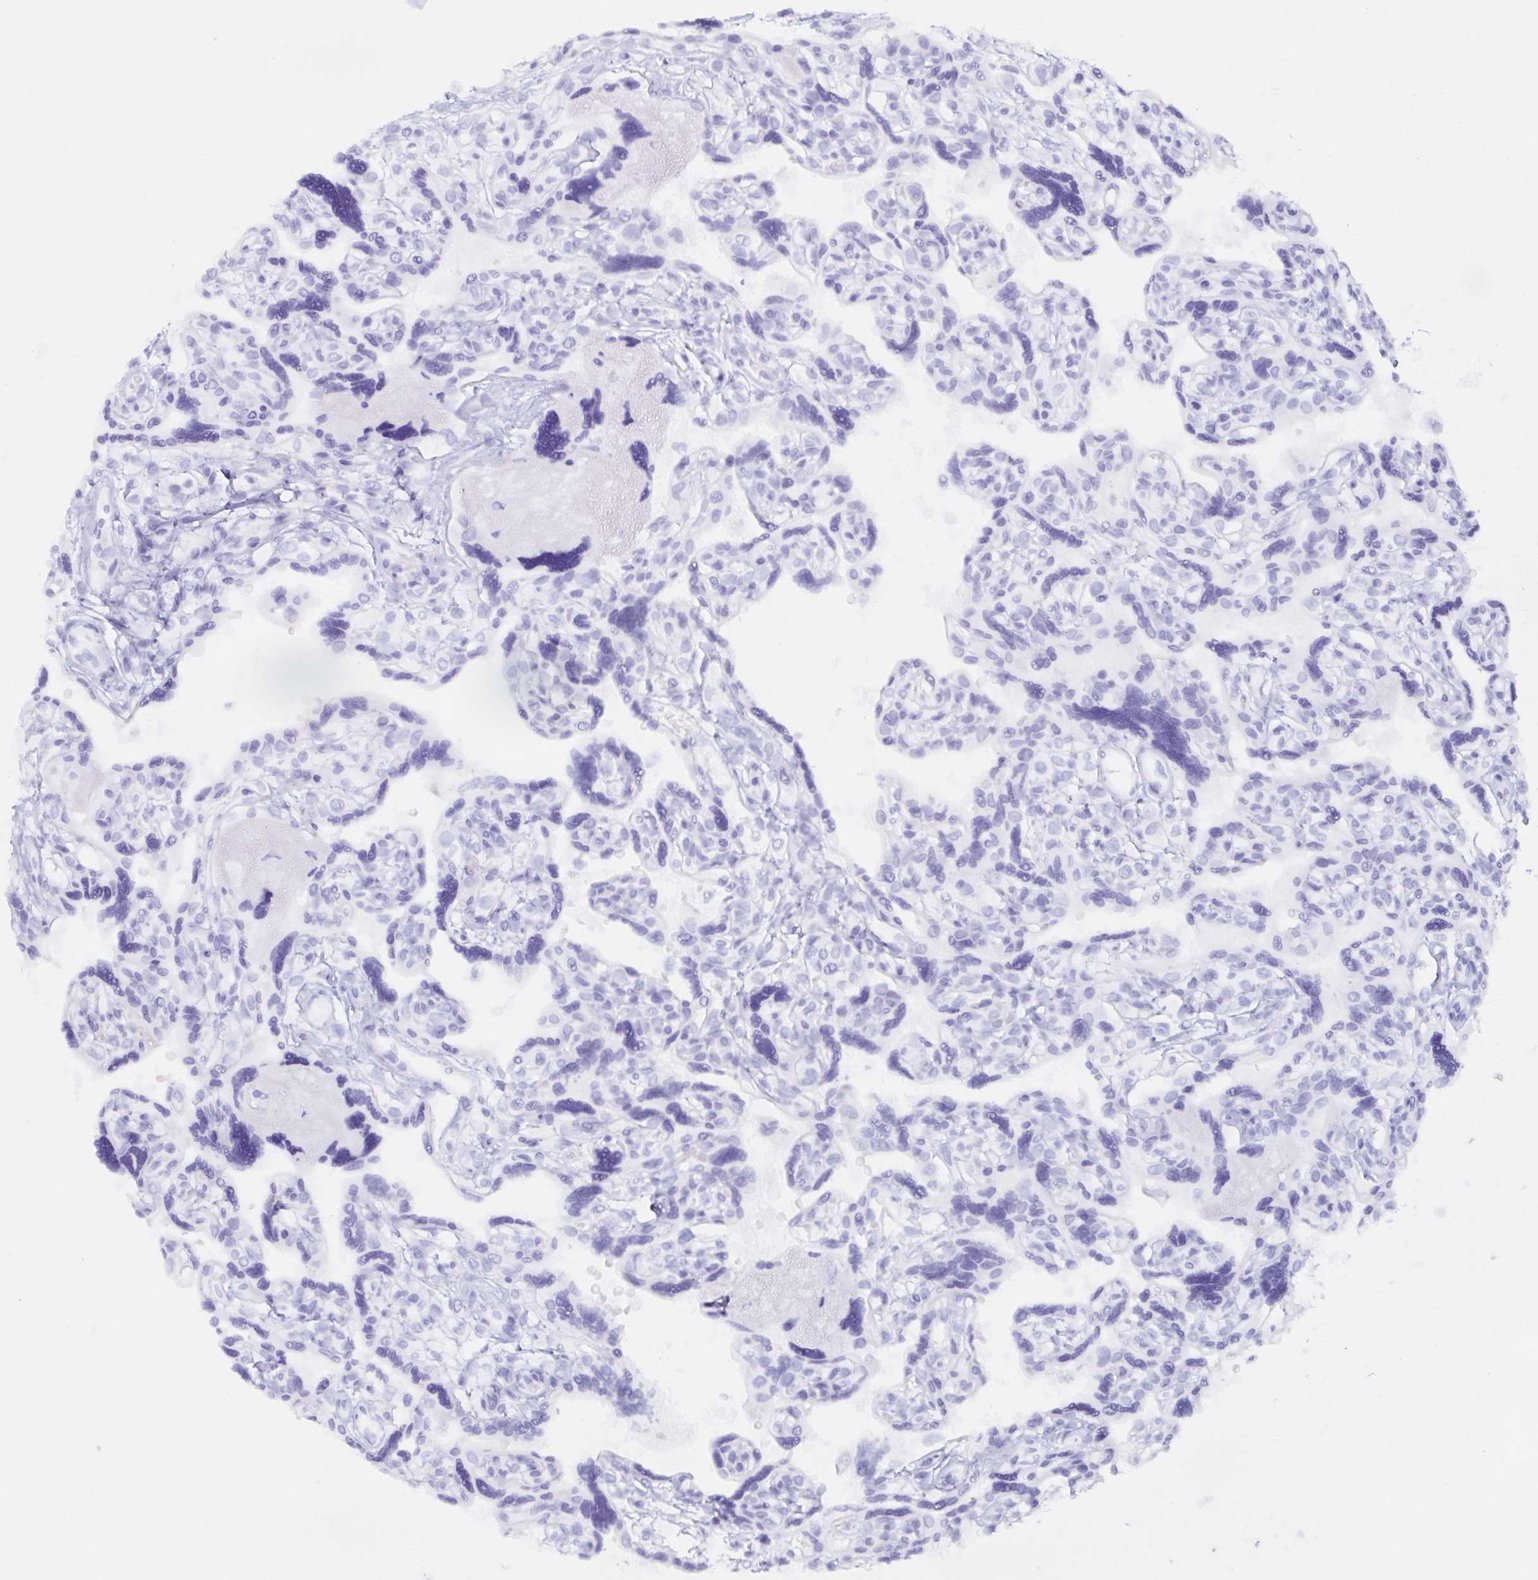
{"staining": {"intensity": "negative", "quantity": "none", "location": "none"}, "tissue": "placenta", "cell_type": "Trophoblastic cells", "image_type": "normal", "snomed": [{"axis": "morphology", "description": "Normal tissue, NOS"}, {"axis": "topography", "description": "Placenta"}], "caption": "Immunohistochemistry (IHC) of unremarkable placenta exhibits no expression in trophoblastic cells.", "gene": "POU2F3", "patient": {"sex": "female", "age": 39}}